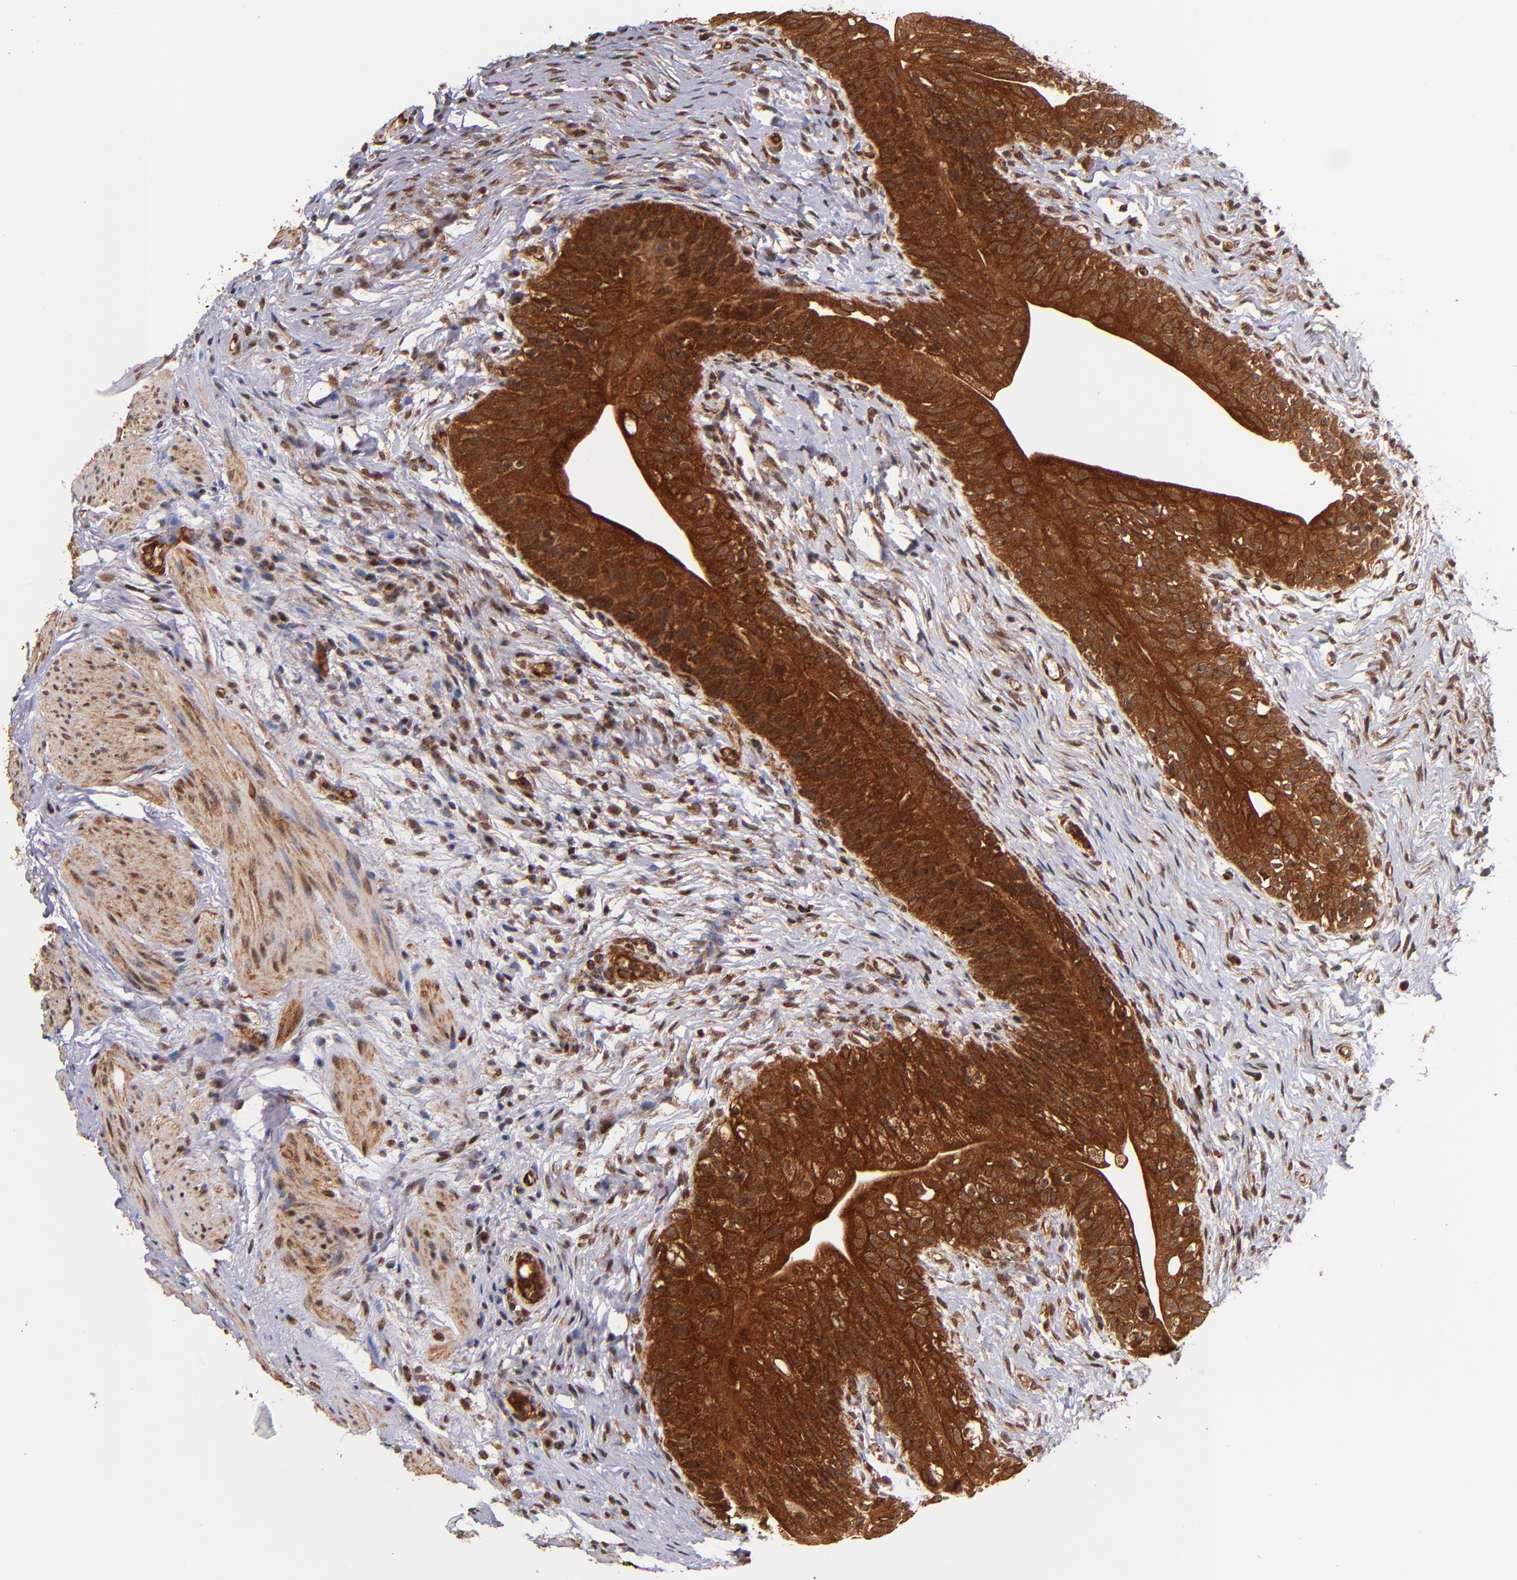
{"staining": {"intensity": "strong", "quantity": ">75%", "location": "cytoplasmic/membranous,nuclear"}, "tissue": "urinary bladder", "cell_type": "Urothelial cells", "image_type": "normal", "snomed": [{"axis": "morphology", "description": "Normal tissue, NOS"}, {"axis": "topography", "description": "Urinary bladder"}], "caption": "DAB (3,3'-diaminobenzidine) immunohistochemical staining of unremarkable urinary bladder exhibits strong cytoplasmic/membranous,nuclear protein staining in approximately >75% of urothelial cells. (DAB = brown stain, brightfield microscopy at high magnification).", "gene": "STX8", "patient": {"sex": "female", "age": 55}}